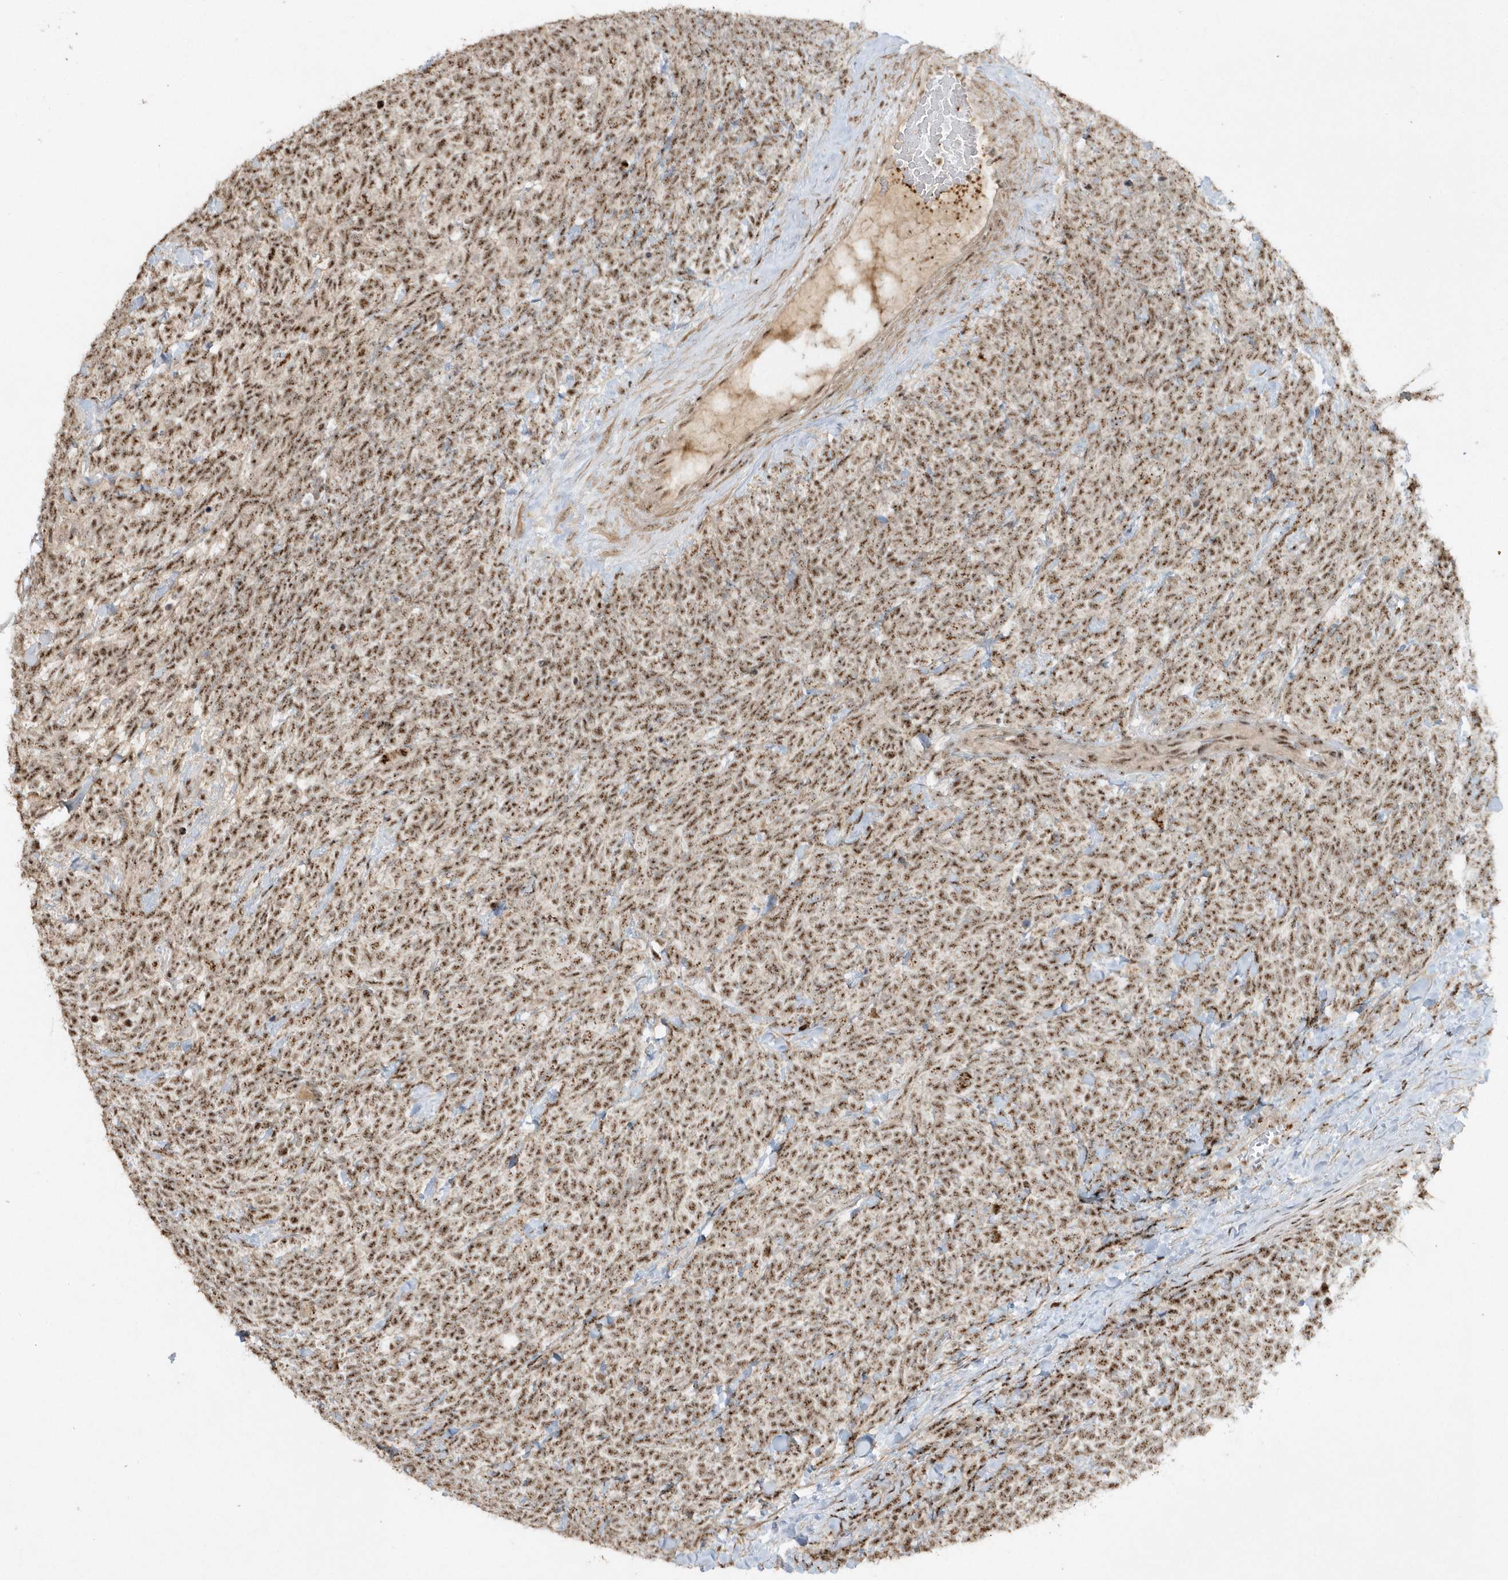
{"staining": {"intensity": "strong", "quantity": ">75%", "location": "nuclear"}, "tissue": "urothelial cancer", "cell_type": "Tumor cells", "image_type": "cancer", "snomed": [{"axis": "morphology", "description": "Urothelial carcinoma, High grade"}, {"axis": "topography", "description": "Urinary bladder"}], "caption": "Brown immunohistochemical staining in urothelial cancer exhibits strong nuclear positivity in approximately >75% of tumor cells.", "gene": "POLR3B", "patient": {"sex": "female", "age": 82}}